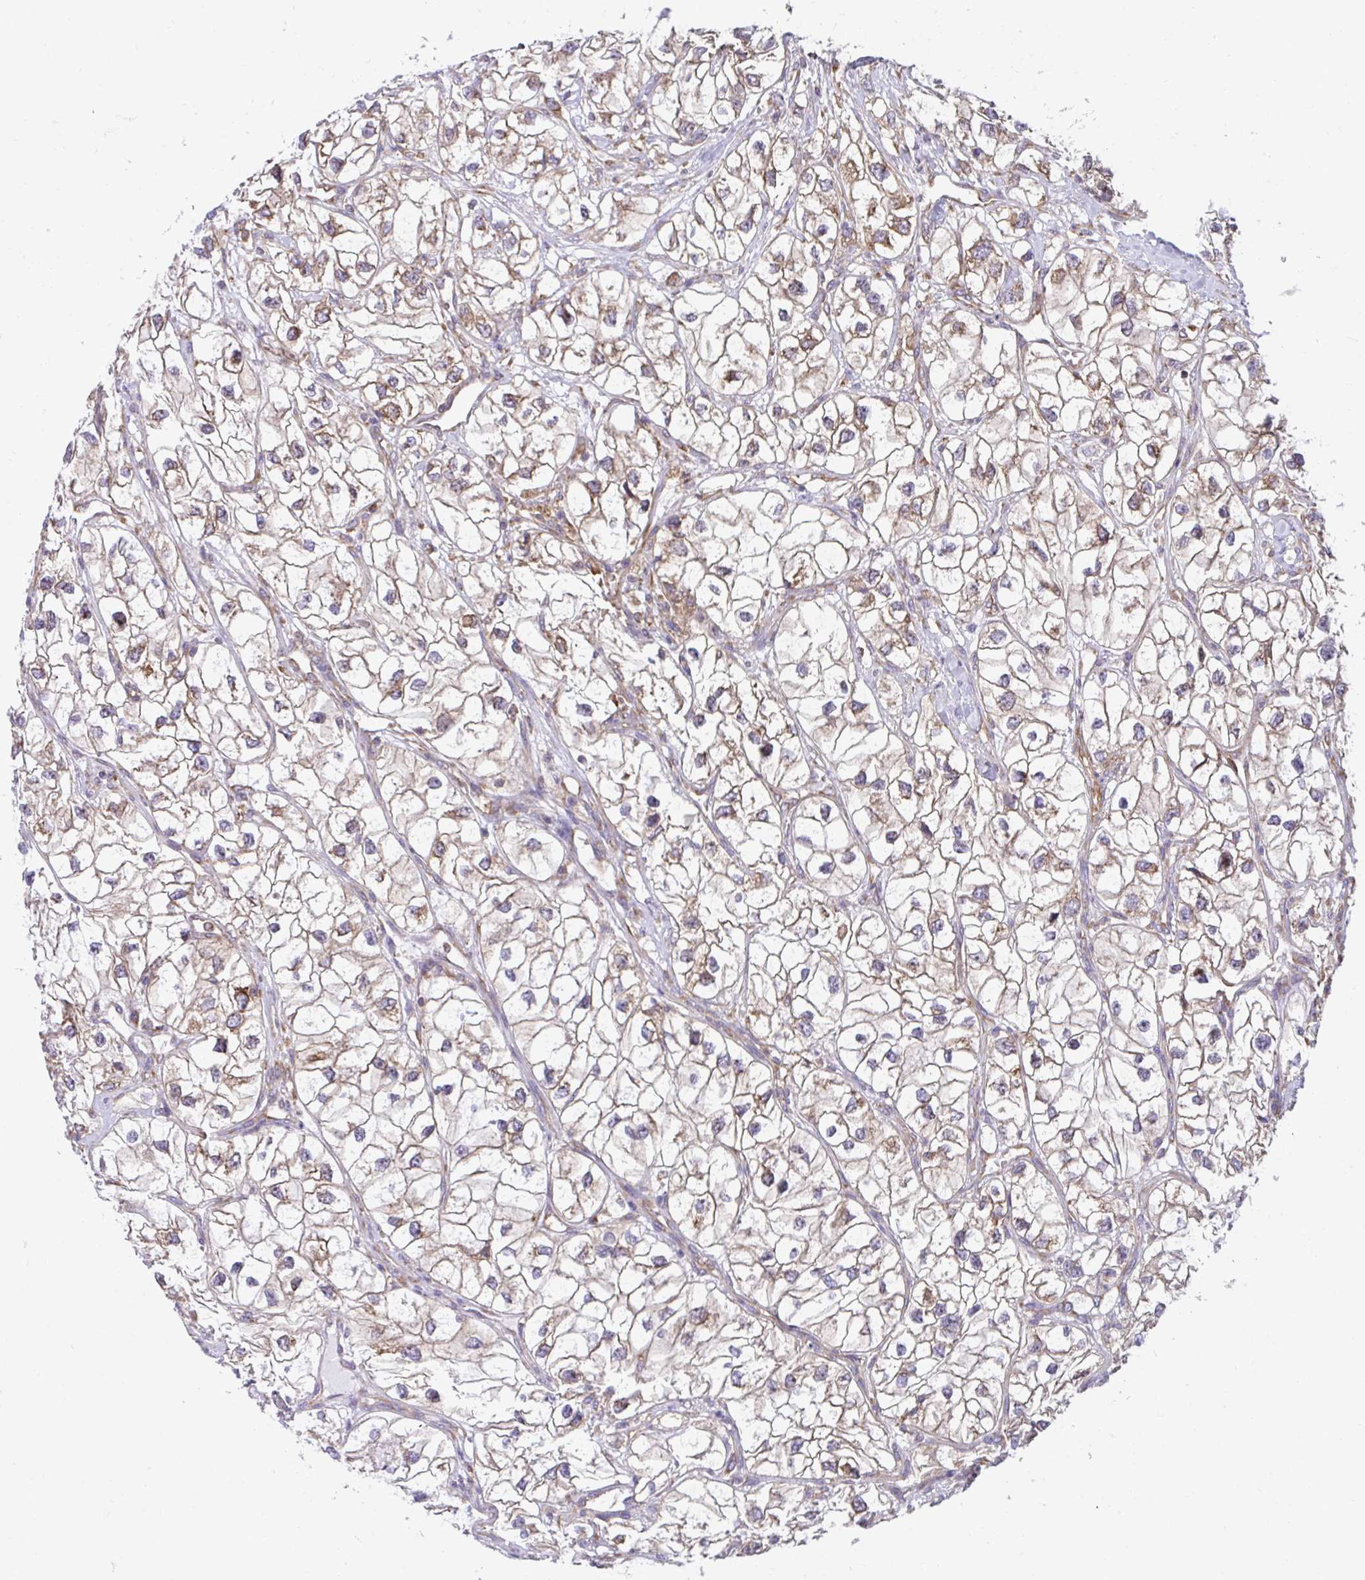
{"staining": {"intensity": "moderate", "quantity": "25%-75%", "location": "cytoplasmic/membranous"}, "tissue": "renal cancer", "cell_type": "Tumor cells", "image_type": "cancer", "snomed": [{"axis": "morphology", "description": "Adenocarcinoma, NOS"}, {"axis": "topography", "description": "Kidney"}], "caption": "Moderate cytoplasmic/membranous staining is present in about 25%-75% of tumor cells in renal cancer. The protein of interest is shown in brown color, while the nuclei are stained blue.", "gene": "RPS7", "patient": {"sex": "male", "age": 59}}